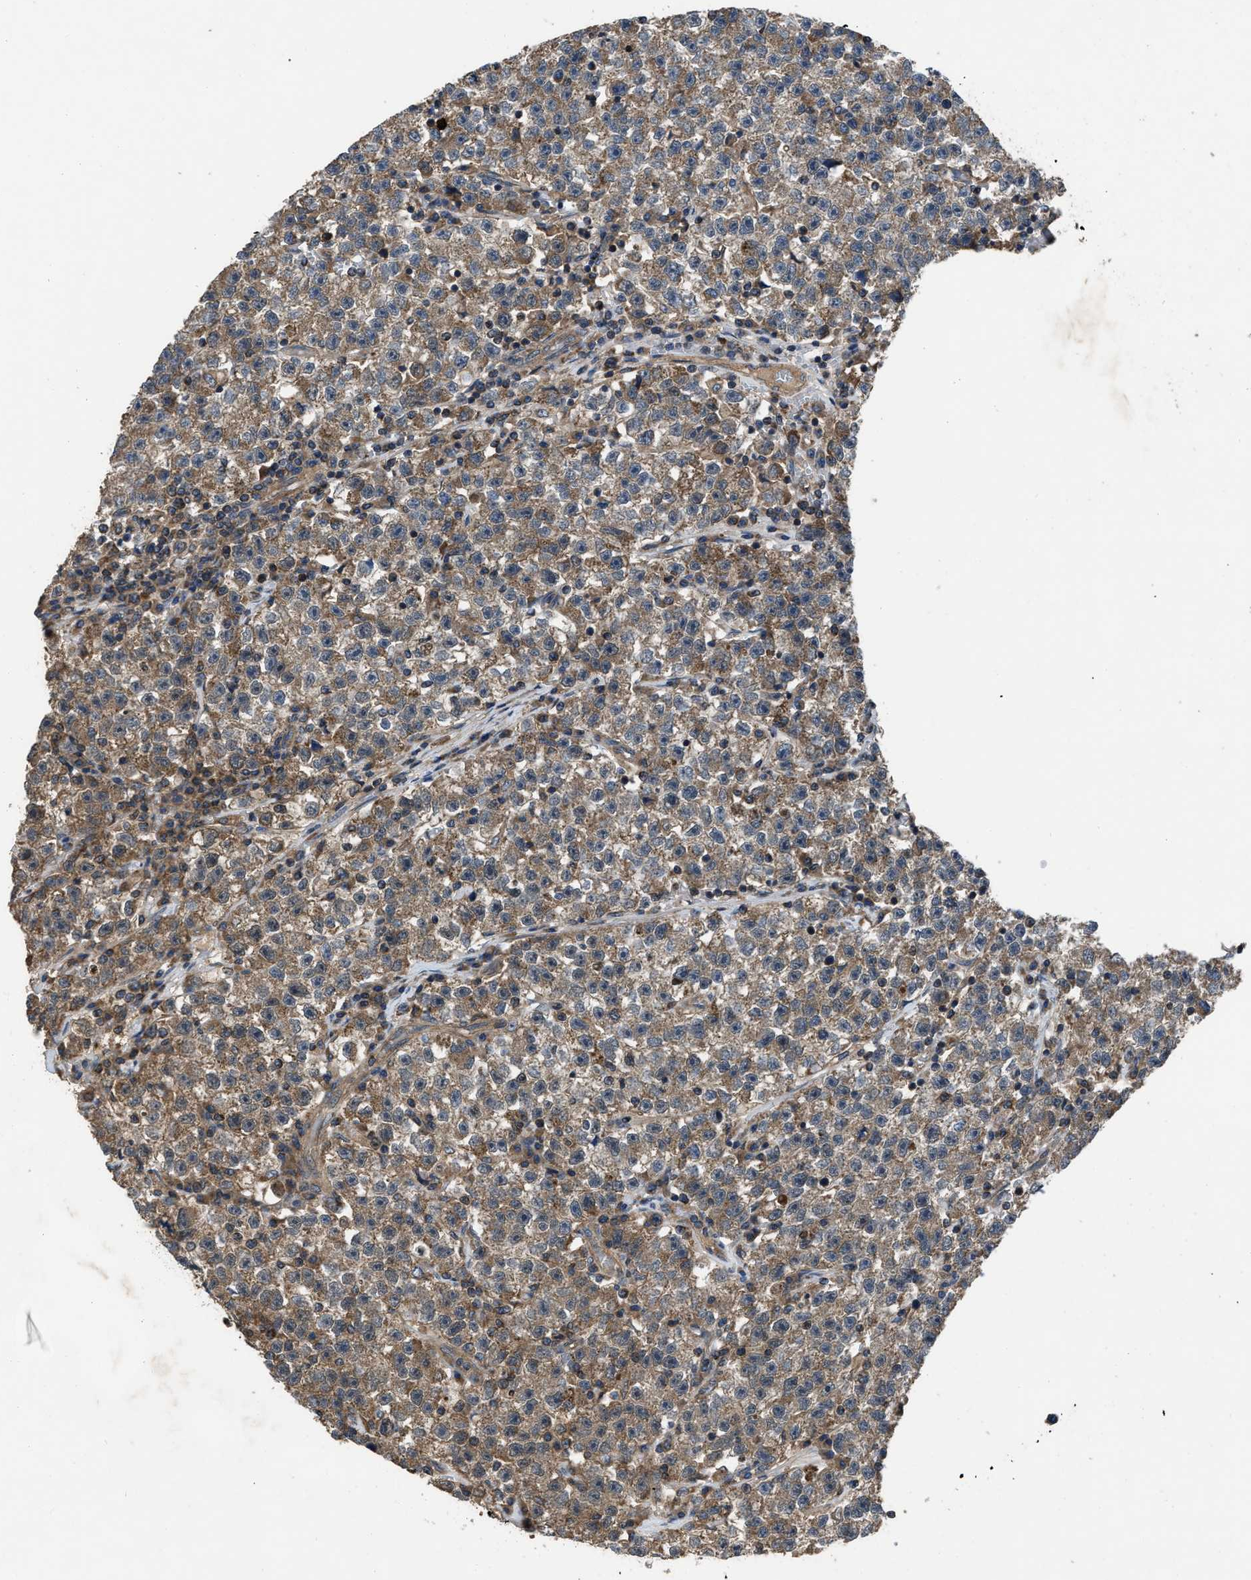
{"staining": {"intensity": "moderate", "quantity": ">75%", "location": "cytoplasmic/membranous"}, "tissue": "testis cancer", "cell_type": "Tumor cells", "image_type": "cancer", "snomed": [{"axis": "morphology", "description": "Seminoma, NOS"}, {"axis": "topography", "description": "Testis"}], "caption": "Tumor cells demonstrate medium levels of moderate cytoplasmic/membranous positivity in approximately >75% of cells in human testis cancer (seminoma).", "gene": "USP25", "patient": {"sex": "male", "age": 22}}